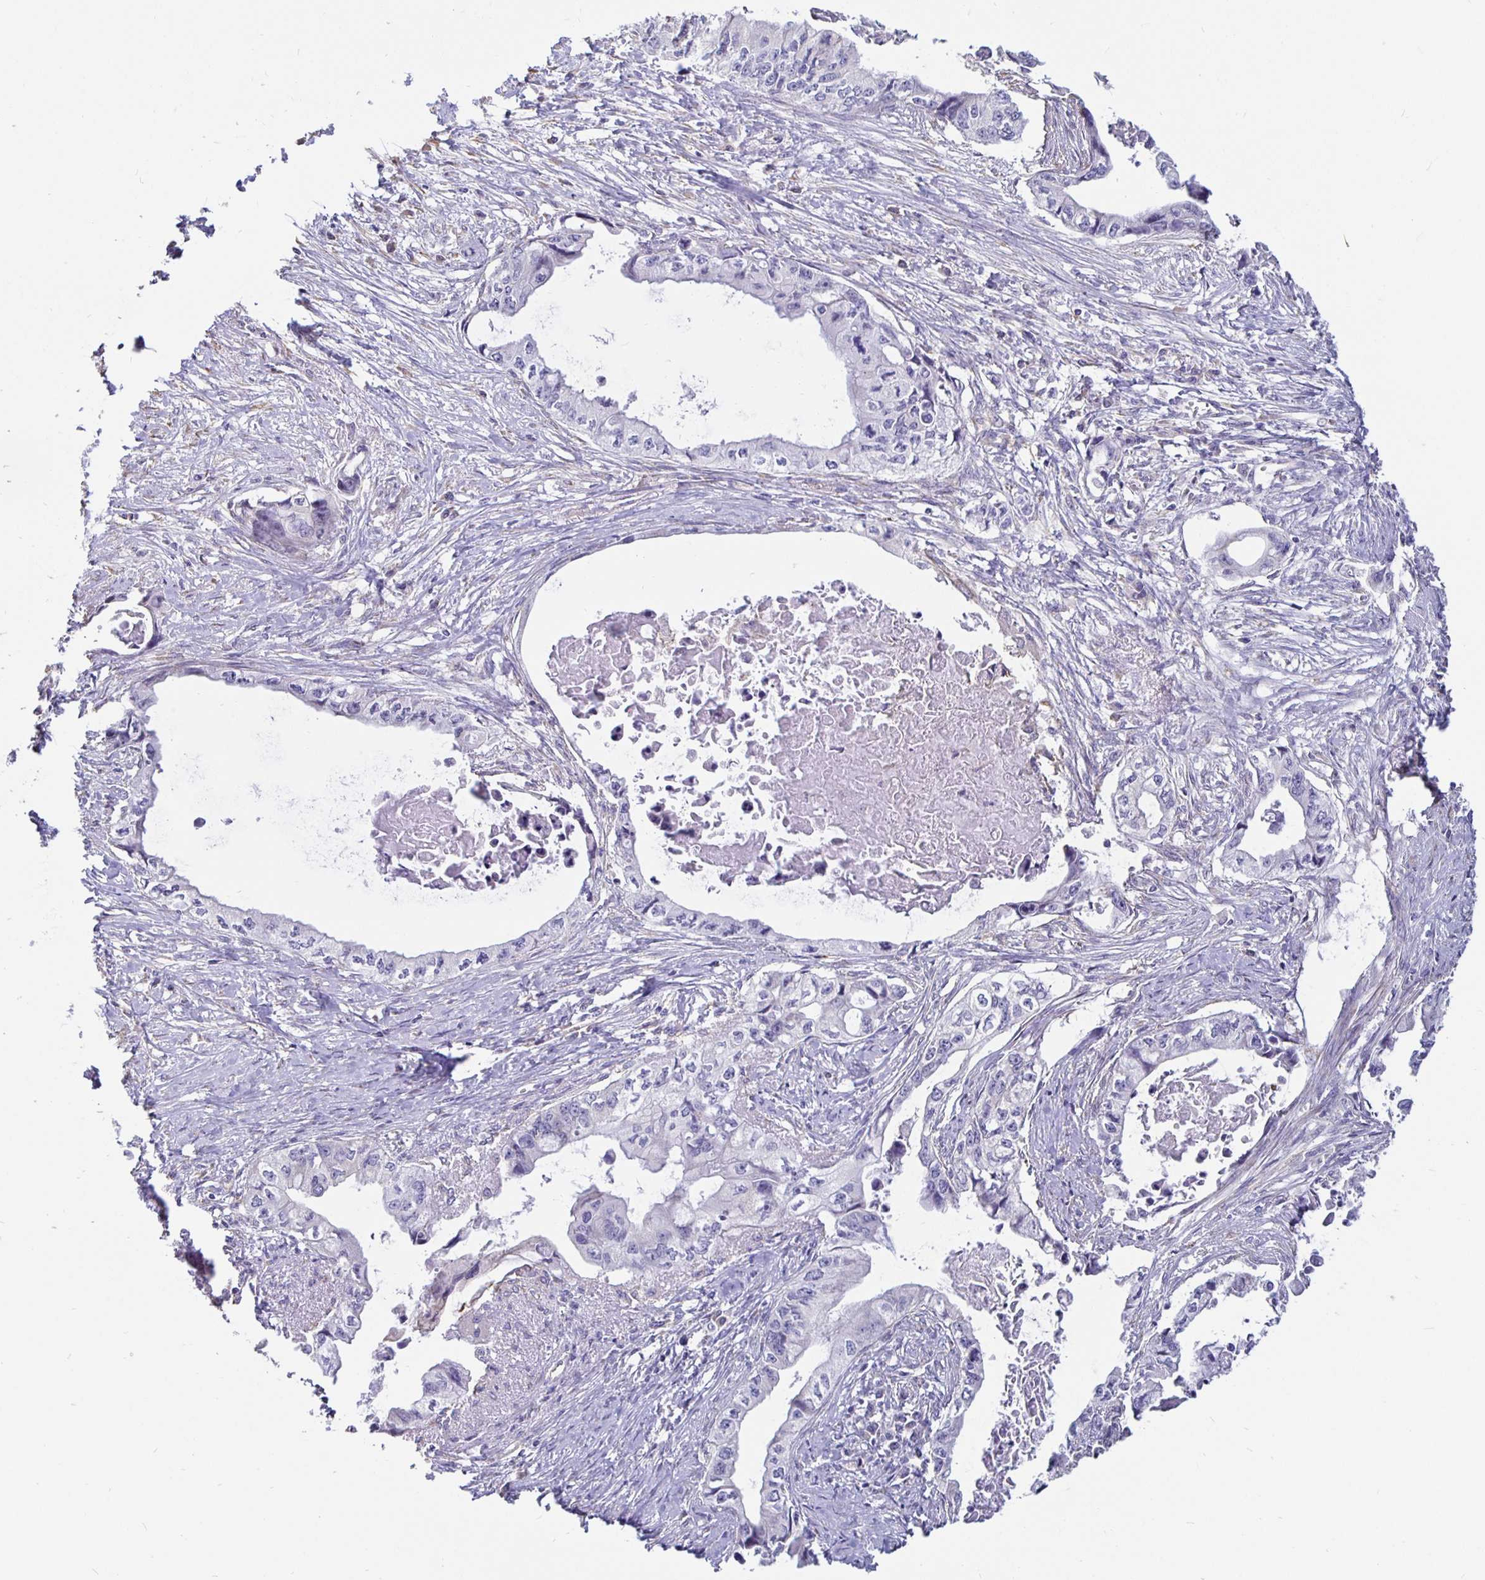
{"staining": {"intensity": "negative", "quantity": "none", "location": "none"}, "tissue": "pancreatic cancer", "cell_type": "Tumor cells", "image_type": "cancer", "snomed": [{"axis": "morphology", "description": "Adenocarcinoma, NOS"}, {"axis": "topography", "description": "Pancreas"}], "caption": "DAB immunohistochemical staining of human adenocarcinoma (pancreatic) exhibits no significant staining in tumor cells.", "gene": "DNAI2", "patient": {"sex": "male", "age": 66}}